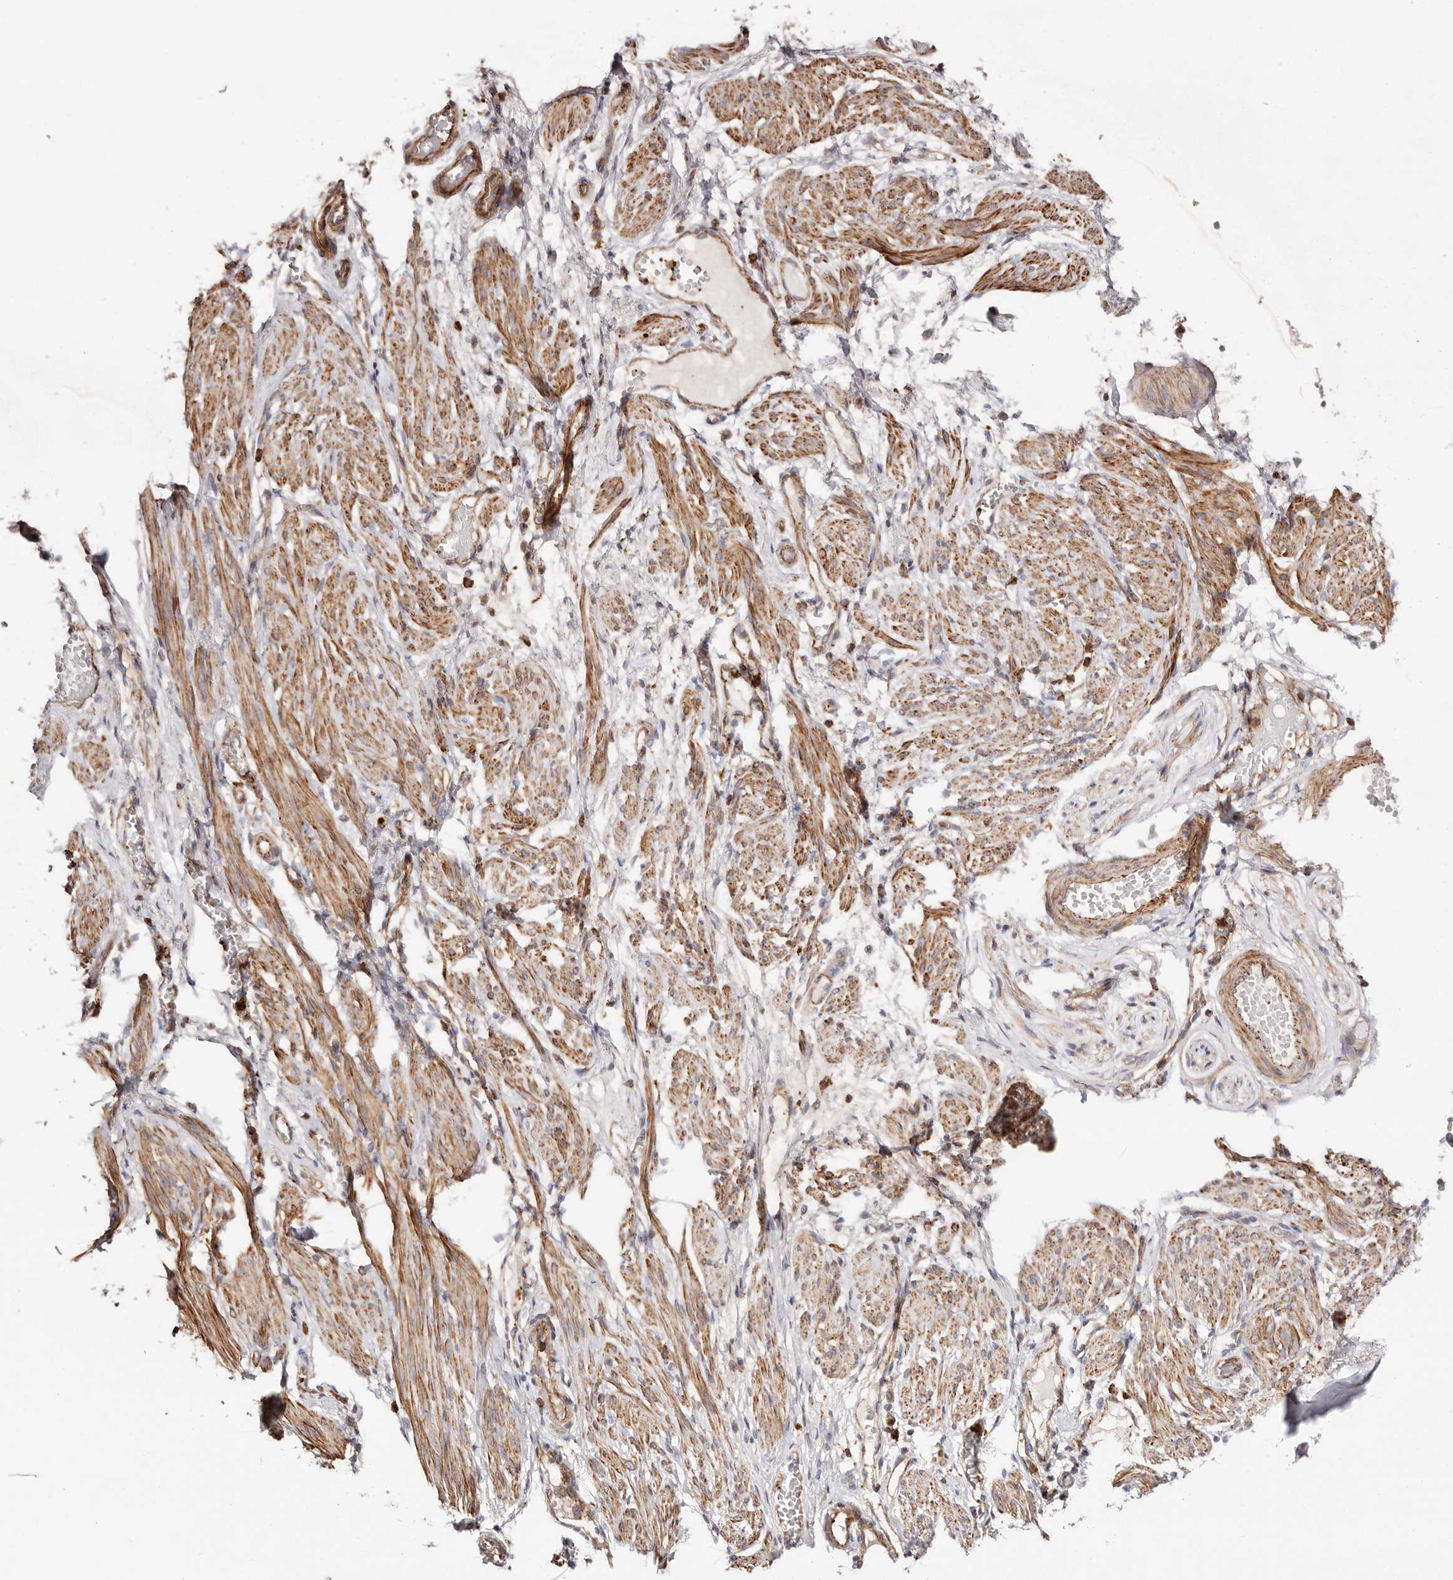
{"staining": {"intensity": "moderate", "quantity": ">75%", "location": "cytoplasmic/membranous"}, "tissue": "adipose tissue", "cell_type": "Adipocytes", "image_type": "normal", "snomed": [{"axis": "morphology", "description": "Normal tissue, NOS"}, {"axis": "topography", "description": "Smooth muscle"}, {"axis": "topography", "description": "Peripheral nerve tissue"}], "caption": "DAB immunohistochemical staining of normal adipose tissue shows moderate cytoplasmic/membranous protein staining in approximately >75% of adipocytes.", "gene": "PTPN22", "patient": {"sex": "female", "age": 39}}